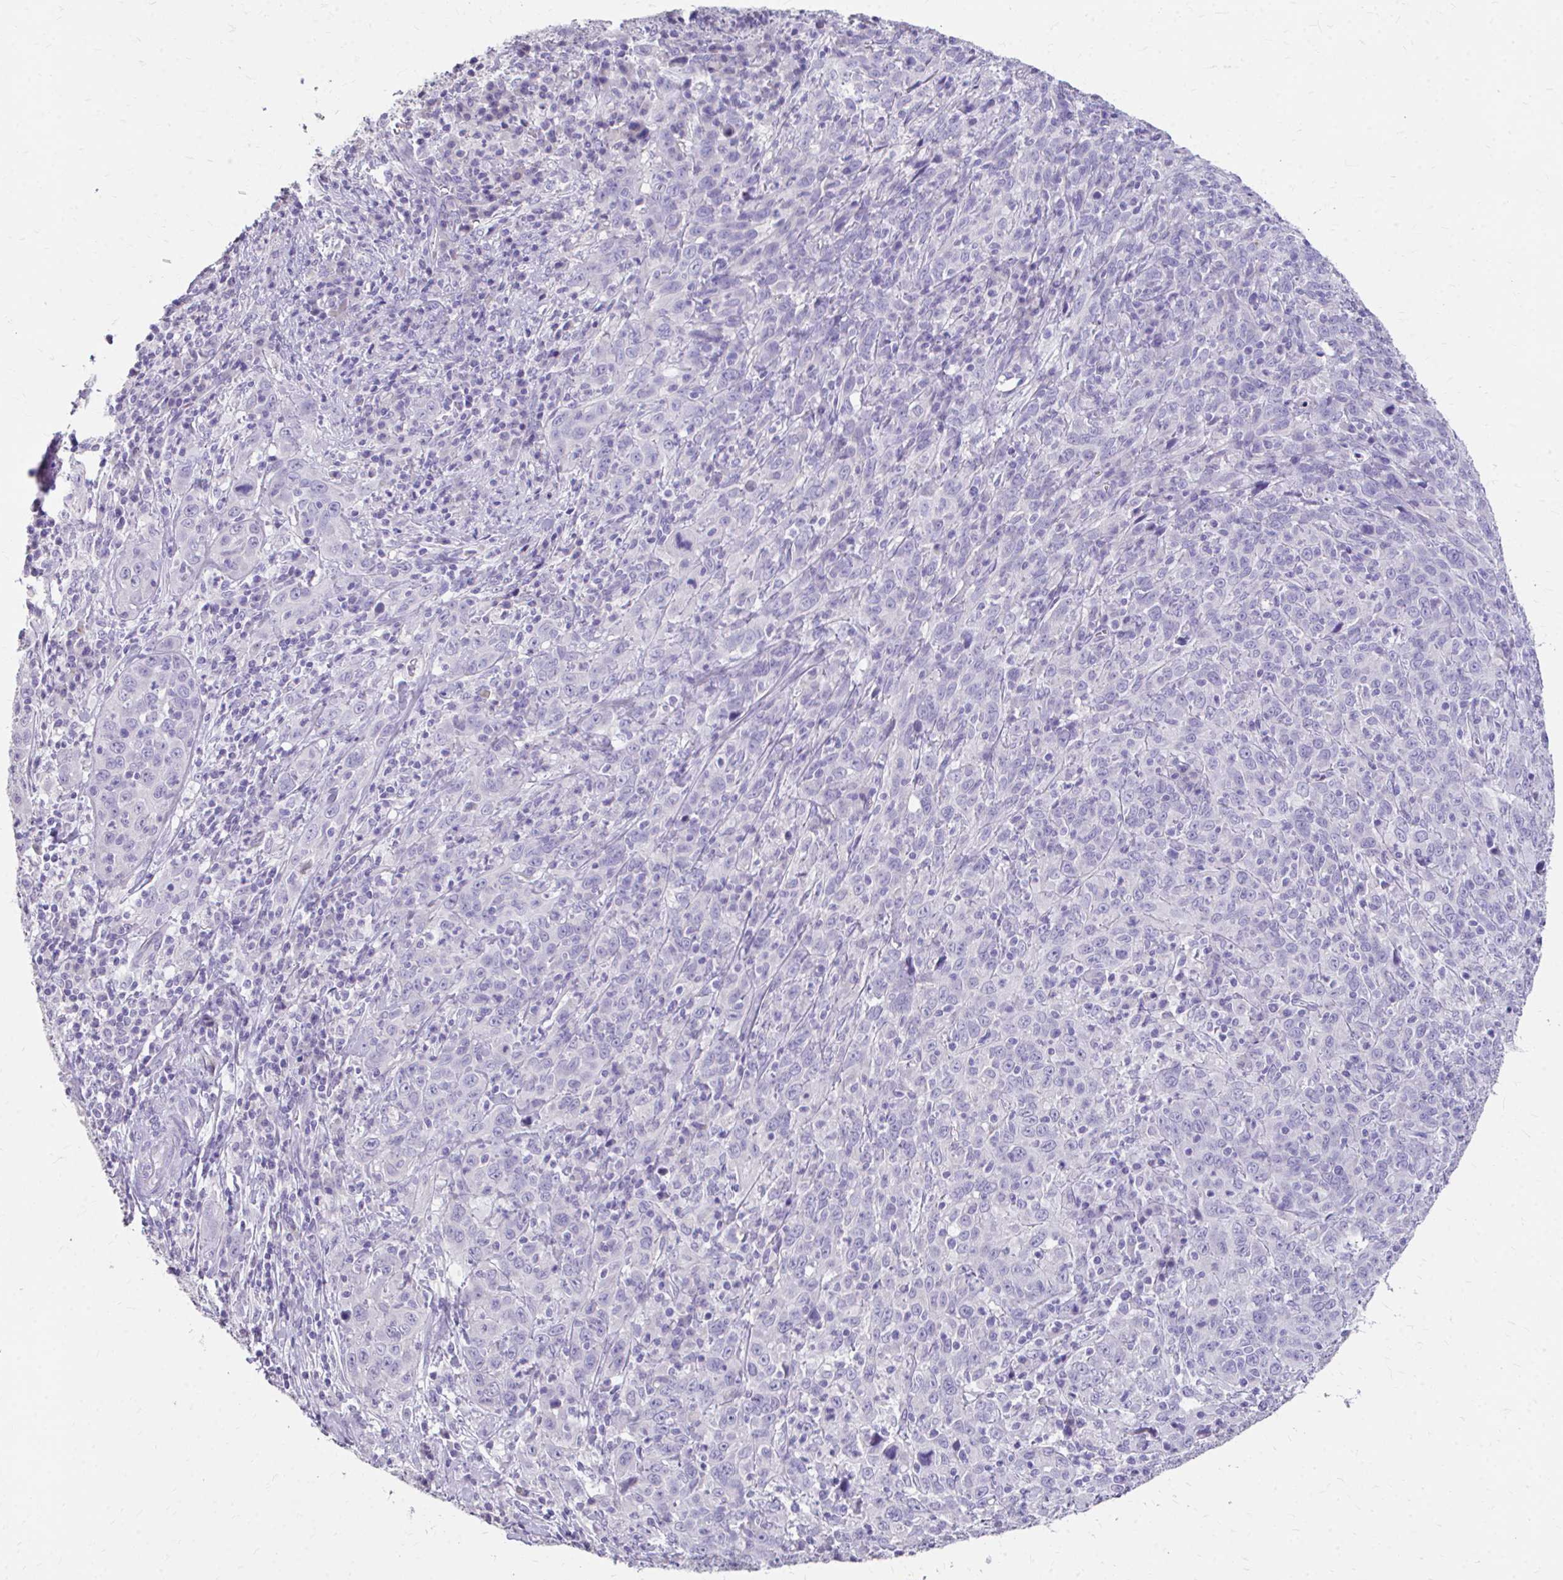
{"staining": {"intensity": "negative", "quantity": "none", "location": "none"}, "tissue": "cervical cancer", "cell_type": "Tumor cells", "image_type": "cancer", "snomed": [{"axis": "morphology", "description": "Squamous cell carcinoma, NOS"}, {"axis": "topography", "description": "Cervix"}], "caption": "The histopathology image shows no significant expression in tumor cells of cervical cancer (squamous cell carcinoma).", "gene": "CFH", "patient": {"sex": "female", "age": 46}}